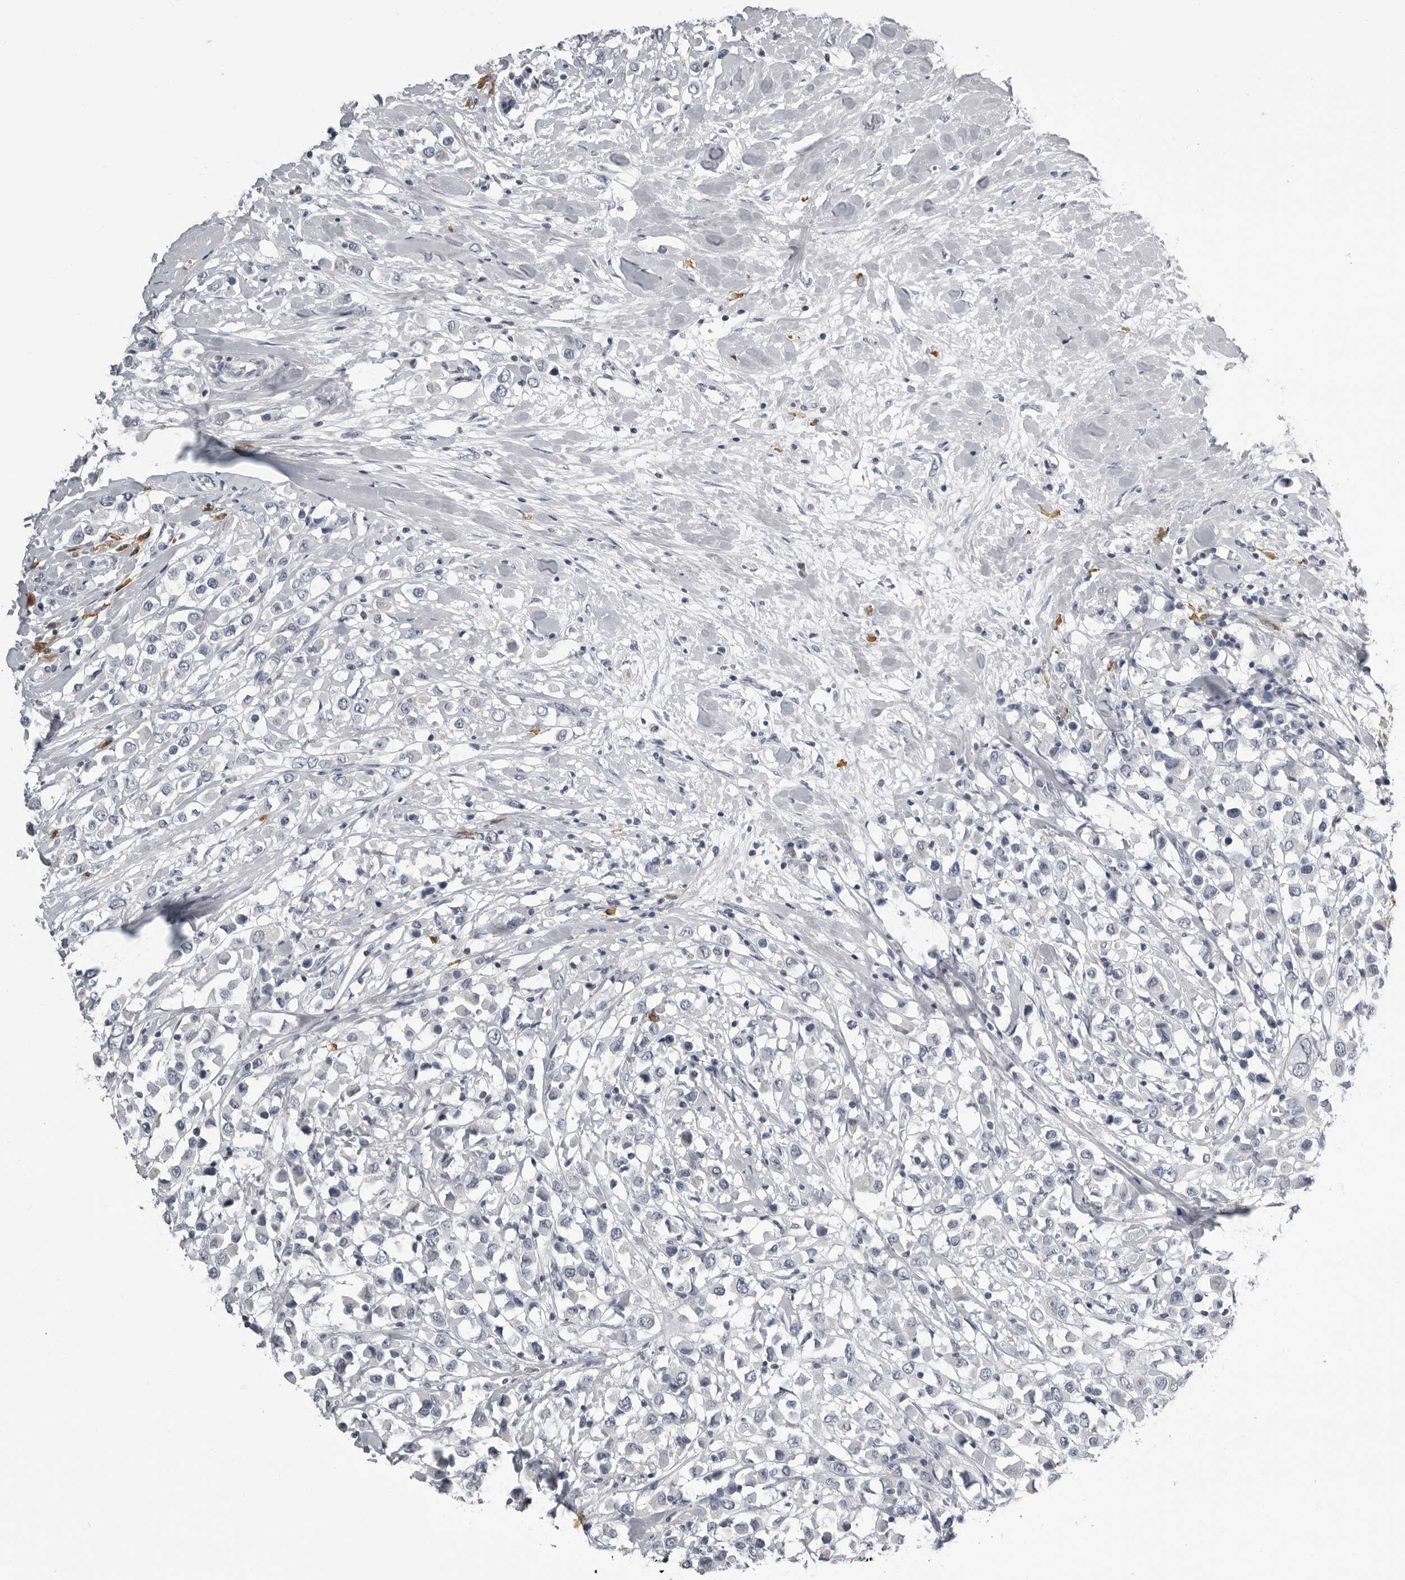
{"staining": {"intensity": "negative", "quantity": "none", "location": "none"}, "tissue": "breast cancer", "cell_type": "Tumor cells", "image_type": "cancer", "snomed": [{"axis": "morphology", "description": "Duct carcinoma"}, {"axis": "topography", "description": "Breast"}], "caption": "This is a photomicrograph of immunohistochemistry staining of breast cancer (invasive ductal carcinoma), which shows no expression in tumor cells. (Stains: DAB IHC with hematoxylin counter stain, Microscopy: brightfield microscopy at high magnification).", "gene": "RTCA", "patient": {"sex": "female", "age": 61}}